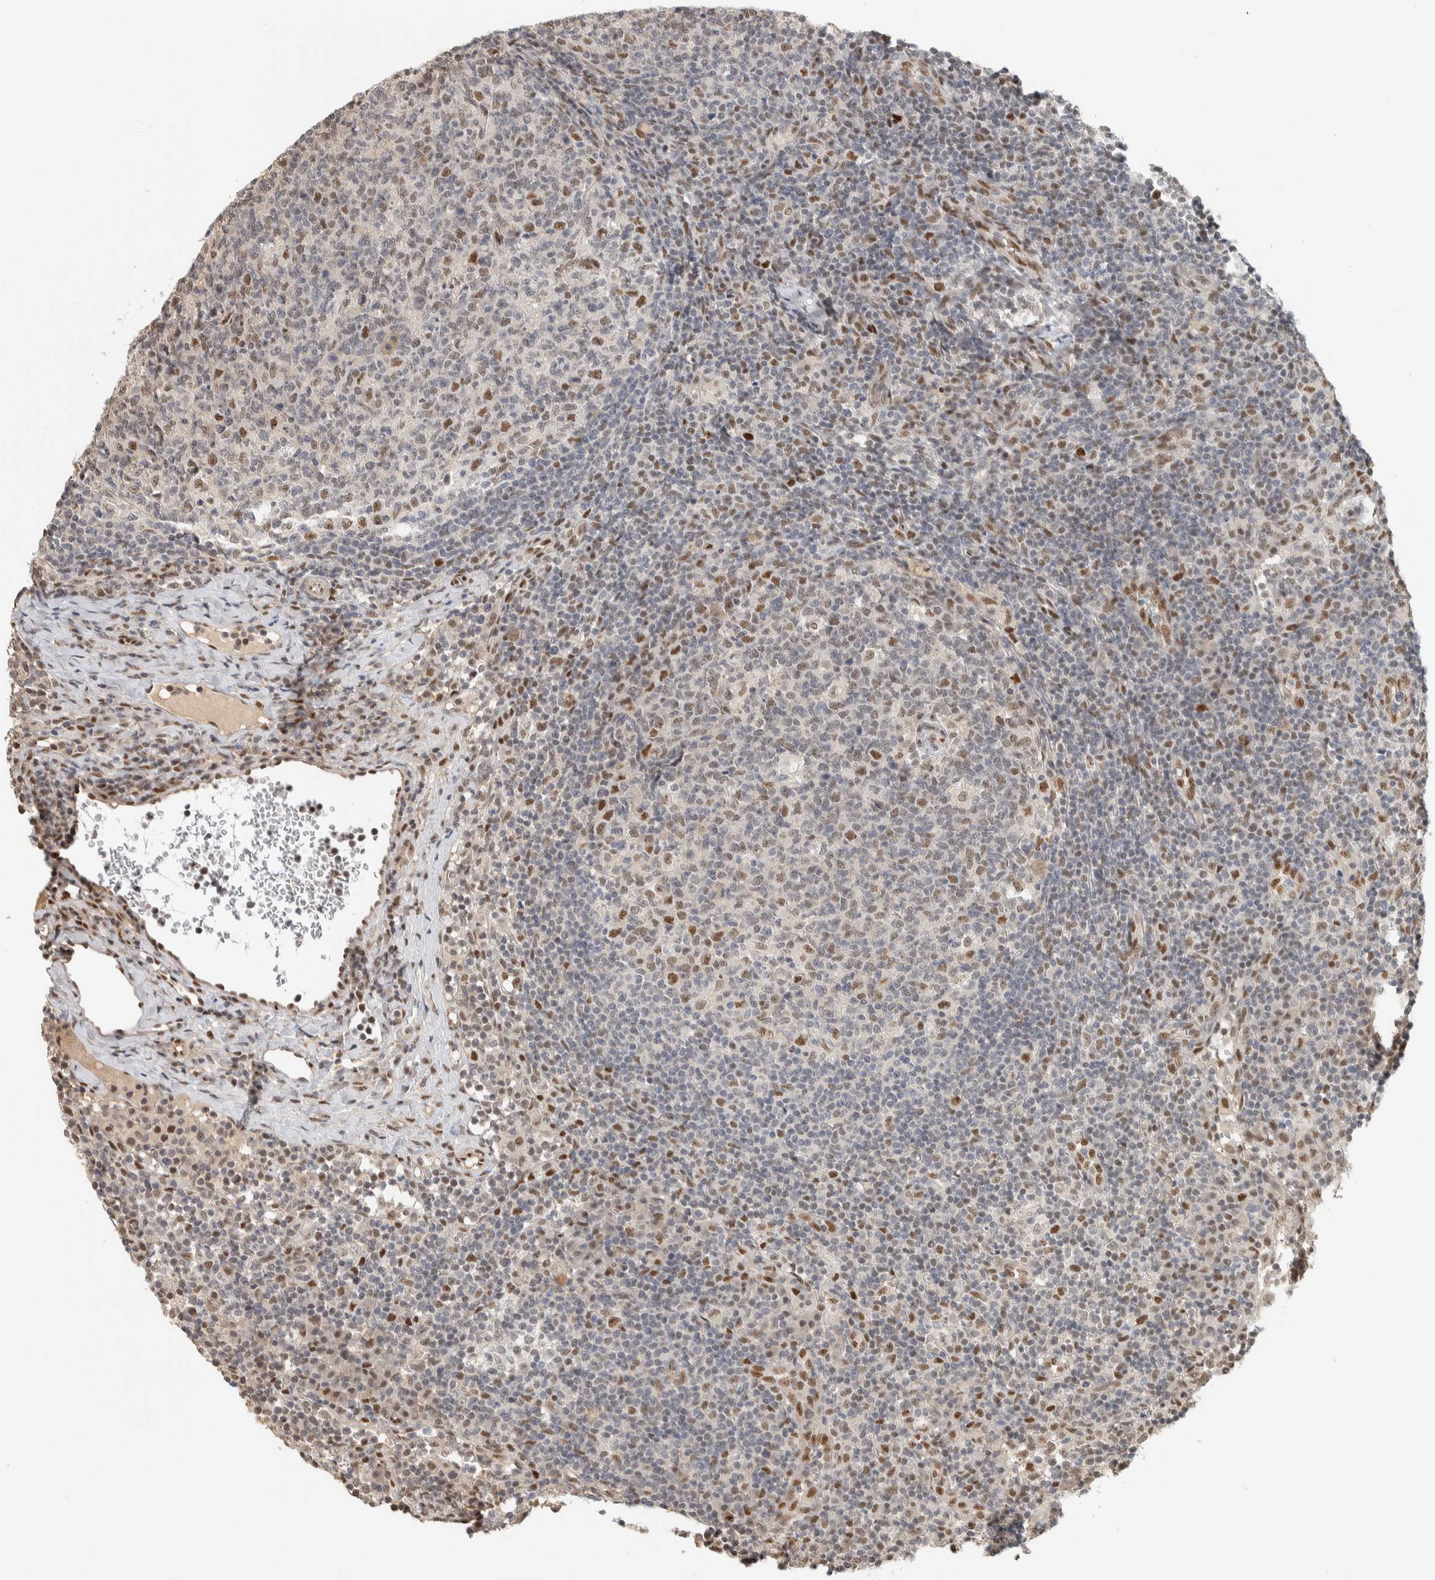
{"staining": {"intensity": "moderate", "quantity": "<25%", "location": "nuclear"}, "tissue": "lymph node", "cell_type": "Germinal center cells", "image_type": "normal", "snomed": [{"axis": "morphology", "description": "Normal tissue, NOS"}, {"axis": "morphology", "description": "Inflammation, NOS"}, {"axis": "topography", "description": "Lymph node"}], "caption": "Approximately <25% of germinal center cells in unremarkable human lymph node exhibit moderate nuclear protein staining as visualized by brown immunohistochemical staining.", "gene": "PUS7", "patient": {"sex": "male", "age": 55}}